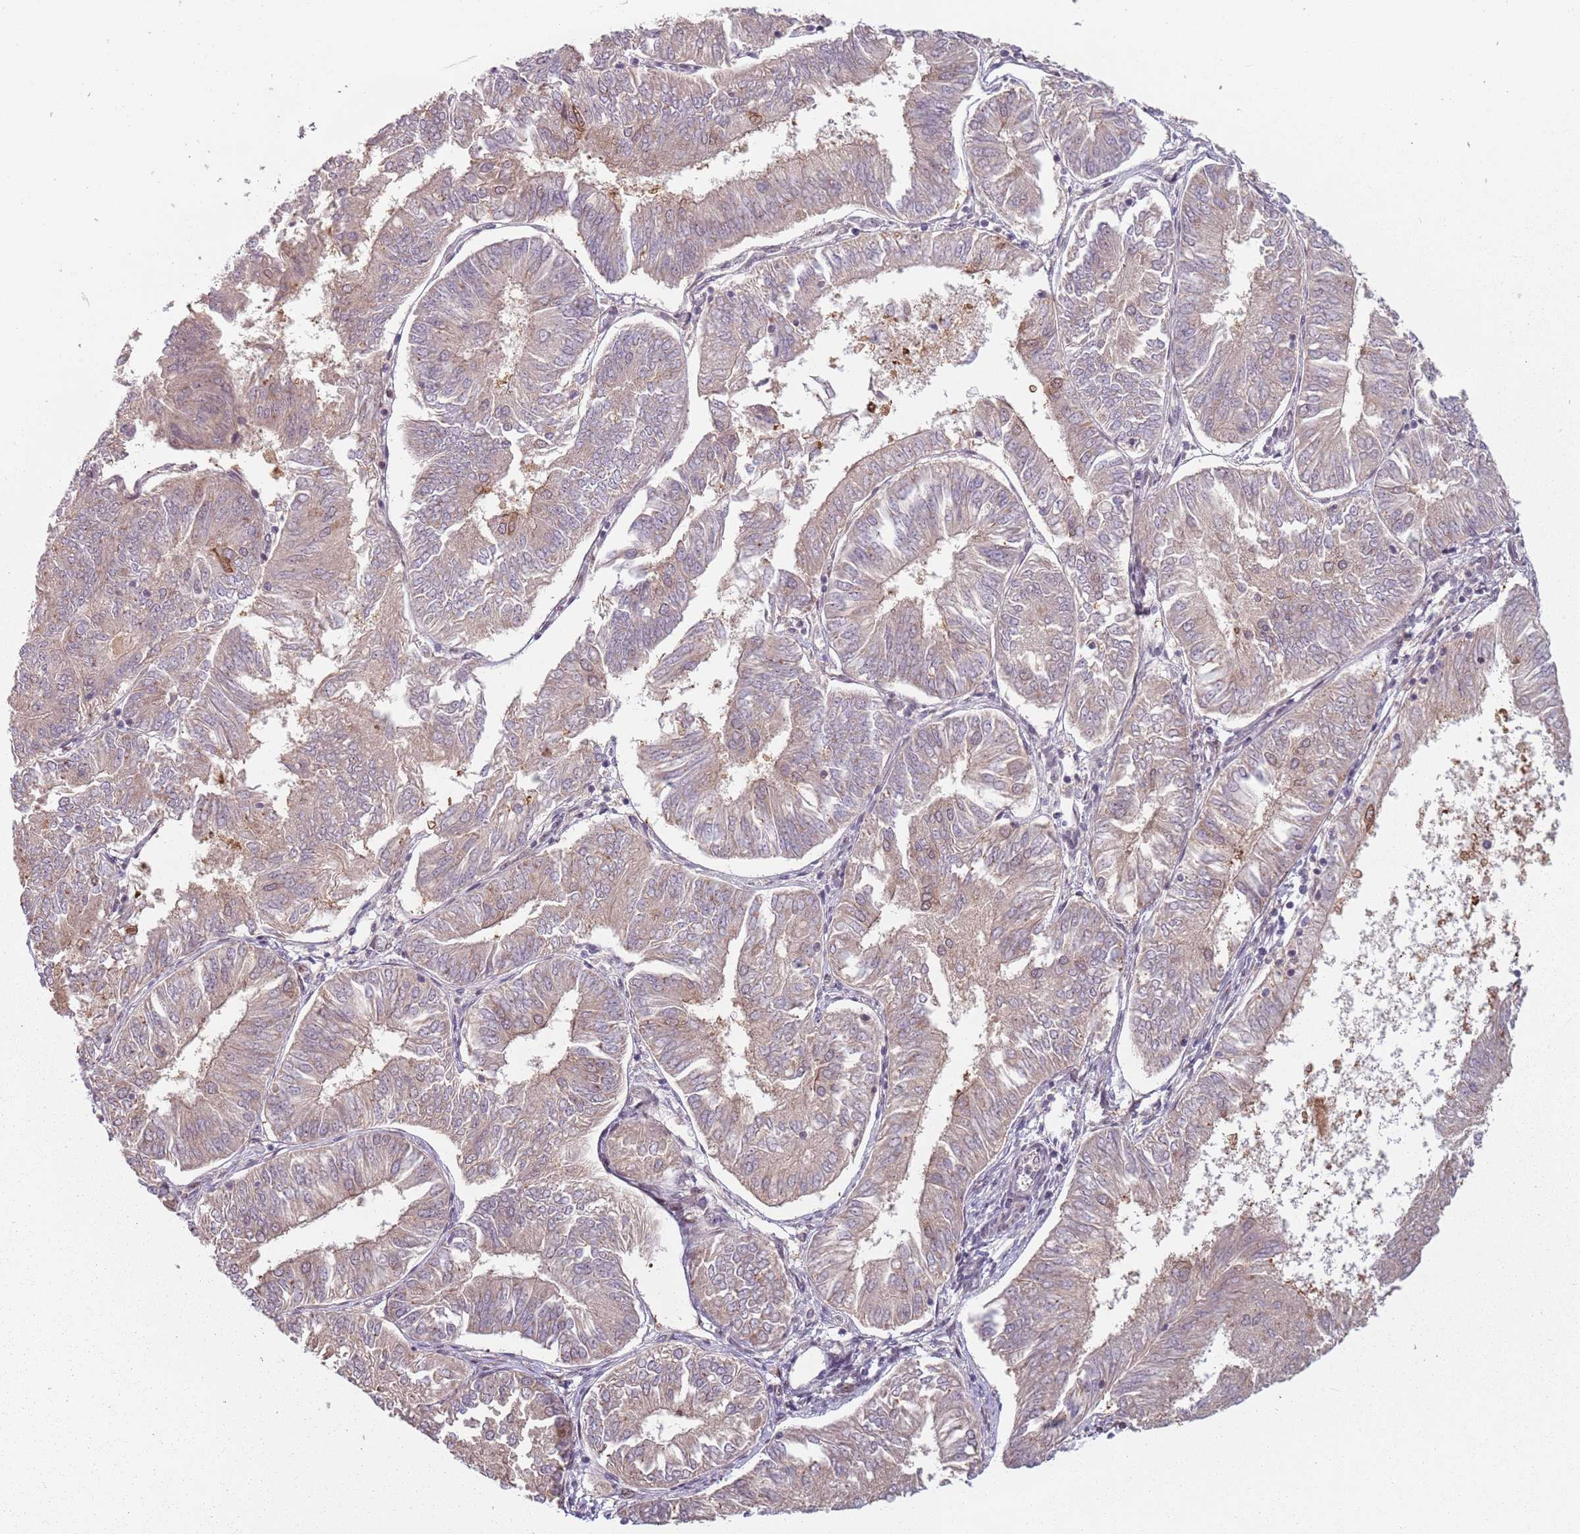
{"staining": {"intensity": "weak", "quantity": ">75%", "location": "cytoplasmic/membranous"}, "tissue": "endometrial cancer", "cell_type": "Tumor cells", "image_type": "cancer", "snomed": [{"axis": "morphology", "description": "Adenocarcinoma, NOS"}, {"axis": "topography", "description": "Endometrium"}], "caption": "Brown immunohistochemical staining in human endometrial cancer reveals weak cytoplasmic/membranous expression in about >75% of tumor cells.", "gene": "ADGRG1", "patient": {"sex": "female", "age": 58}}